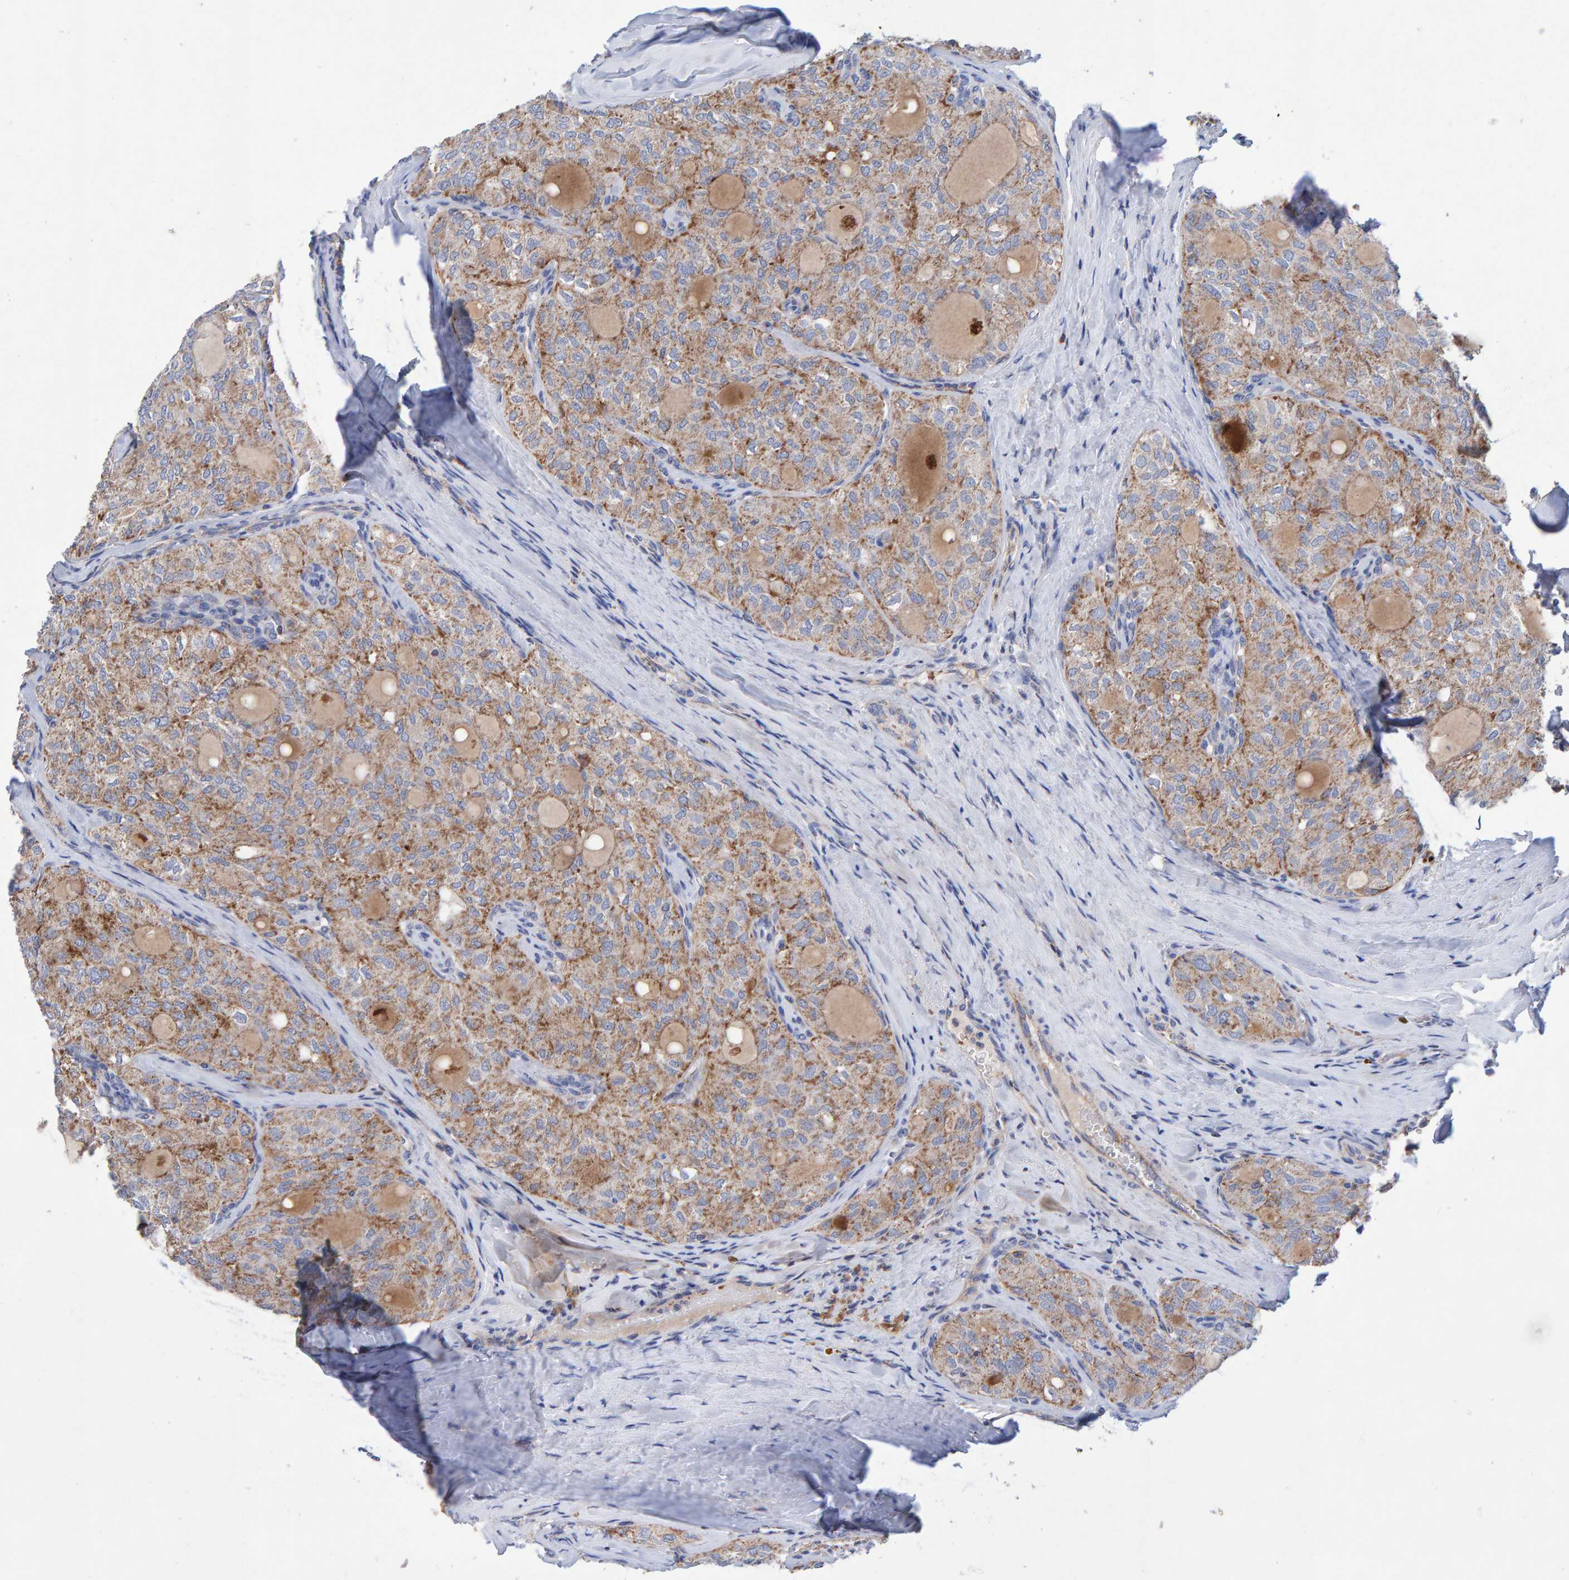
{"staining": {"intensity": "moderate", "quantity": "25%-75%", "location": "cytoplasmic/membranous"}, "tissue": "thyroid cancer", "cell_type": "Tumor cells", "image_type": "cancer", "snomed": [{"axis": "morphology", "description": "Follicular adenoma carcinoma, NOS"}, {"axis": "topography", "description": "Thyroid gland"}], "caption": "IHC histopathology image of follicular adenoma carcinoma (thyroid) stained for a protein (brown), which exhibits medium levels of moderate cytoplasmic/membranous expression in approximately 25%-75% of tumor cells.", "gene": "EFR3A", "patient": {"sex": "male", "age": 75}}